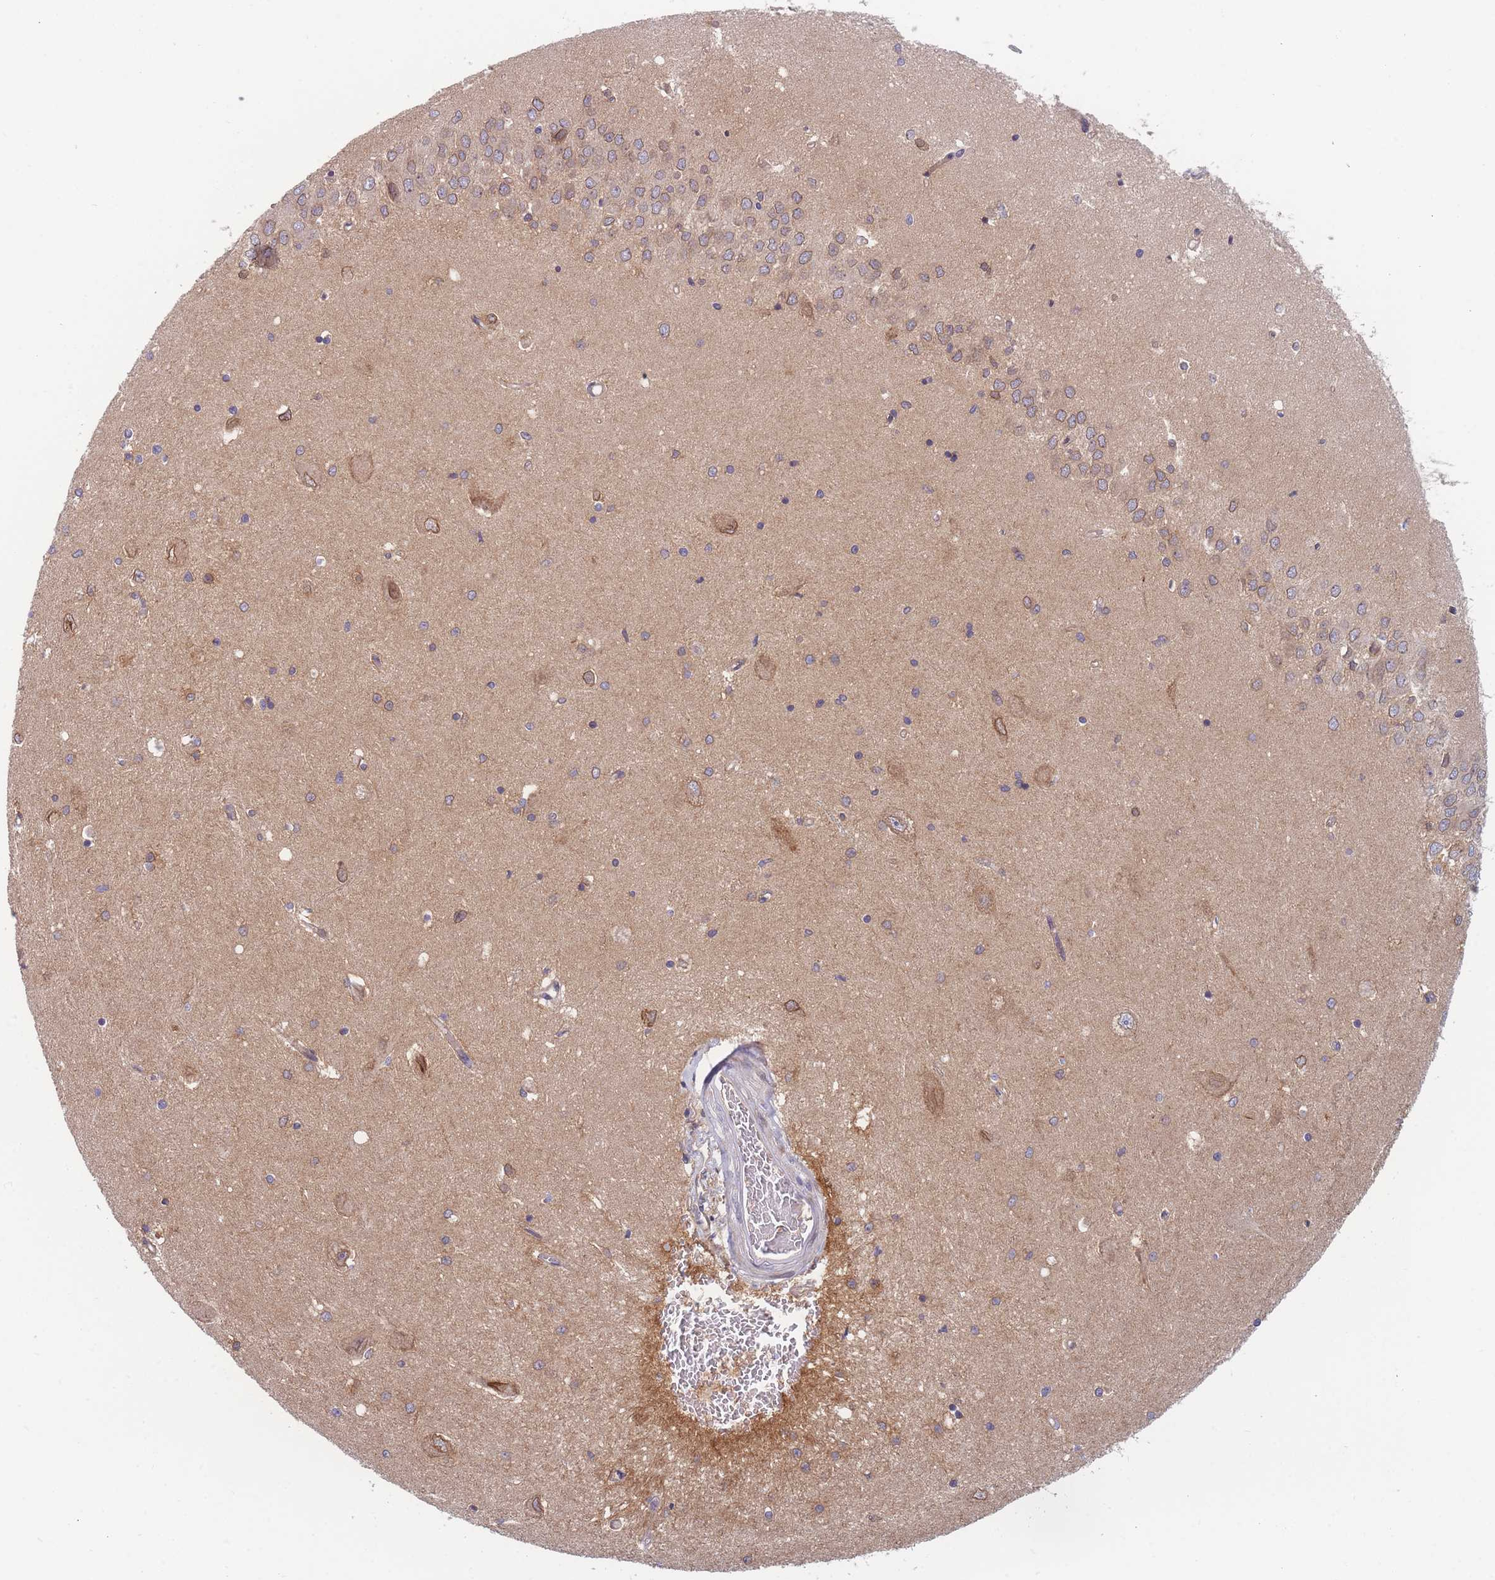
{"staining": {"intensity": "moderate", "quantity": "25%-75%", "location": "cytoplasmic/membranous"}, "tissue": "hippocampus", "cell_type": "Glial cells", "image_type": "normal", "snomed": [{"axis": "morphology", "description": "Normal tissue, NOS"}, {"axis": "topography", "description": "Hippocampus"}], "caption": "Protein expression analysis of normal human hippocampus reveals moderate cytoplasmic/membranous staining in approximately 25%-75% of glial cells. The staining is performed using DAB brown chromogen to label protein expression. The nuclei are counter-stained blue using hematoxylin.", "gene": "TMEM131L", "patient": {"sex": "male", "age": 45}}